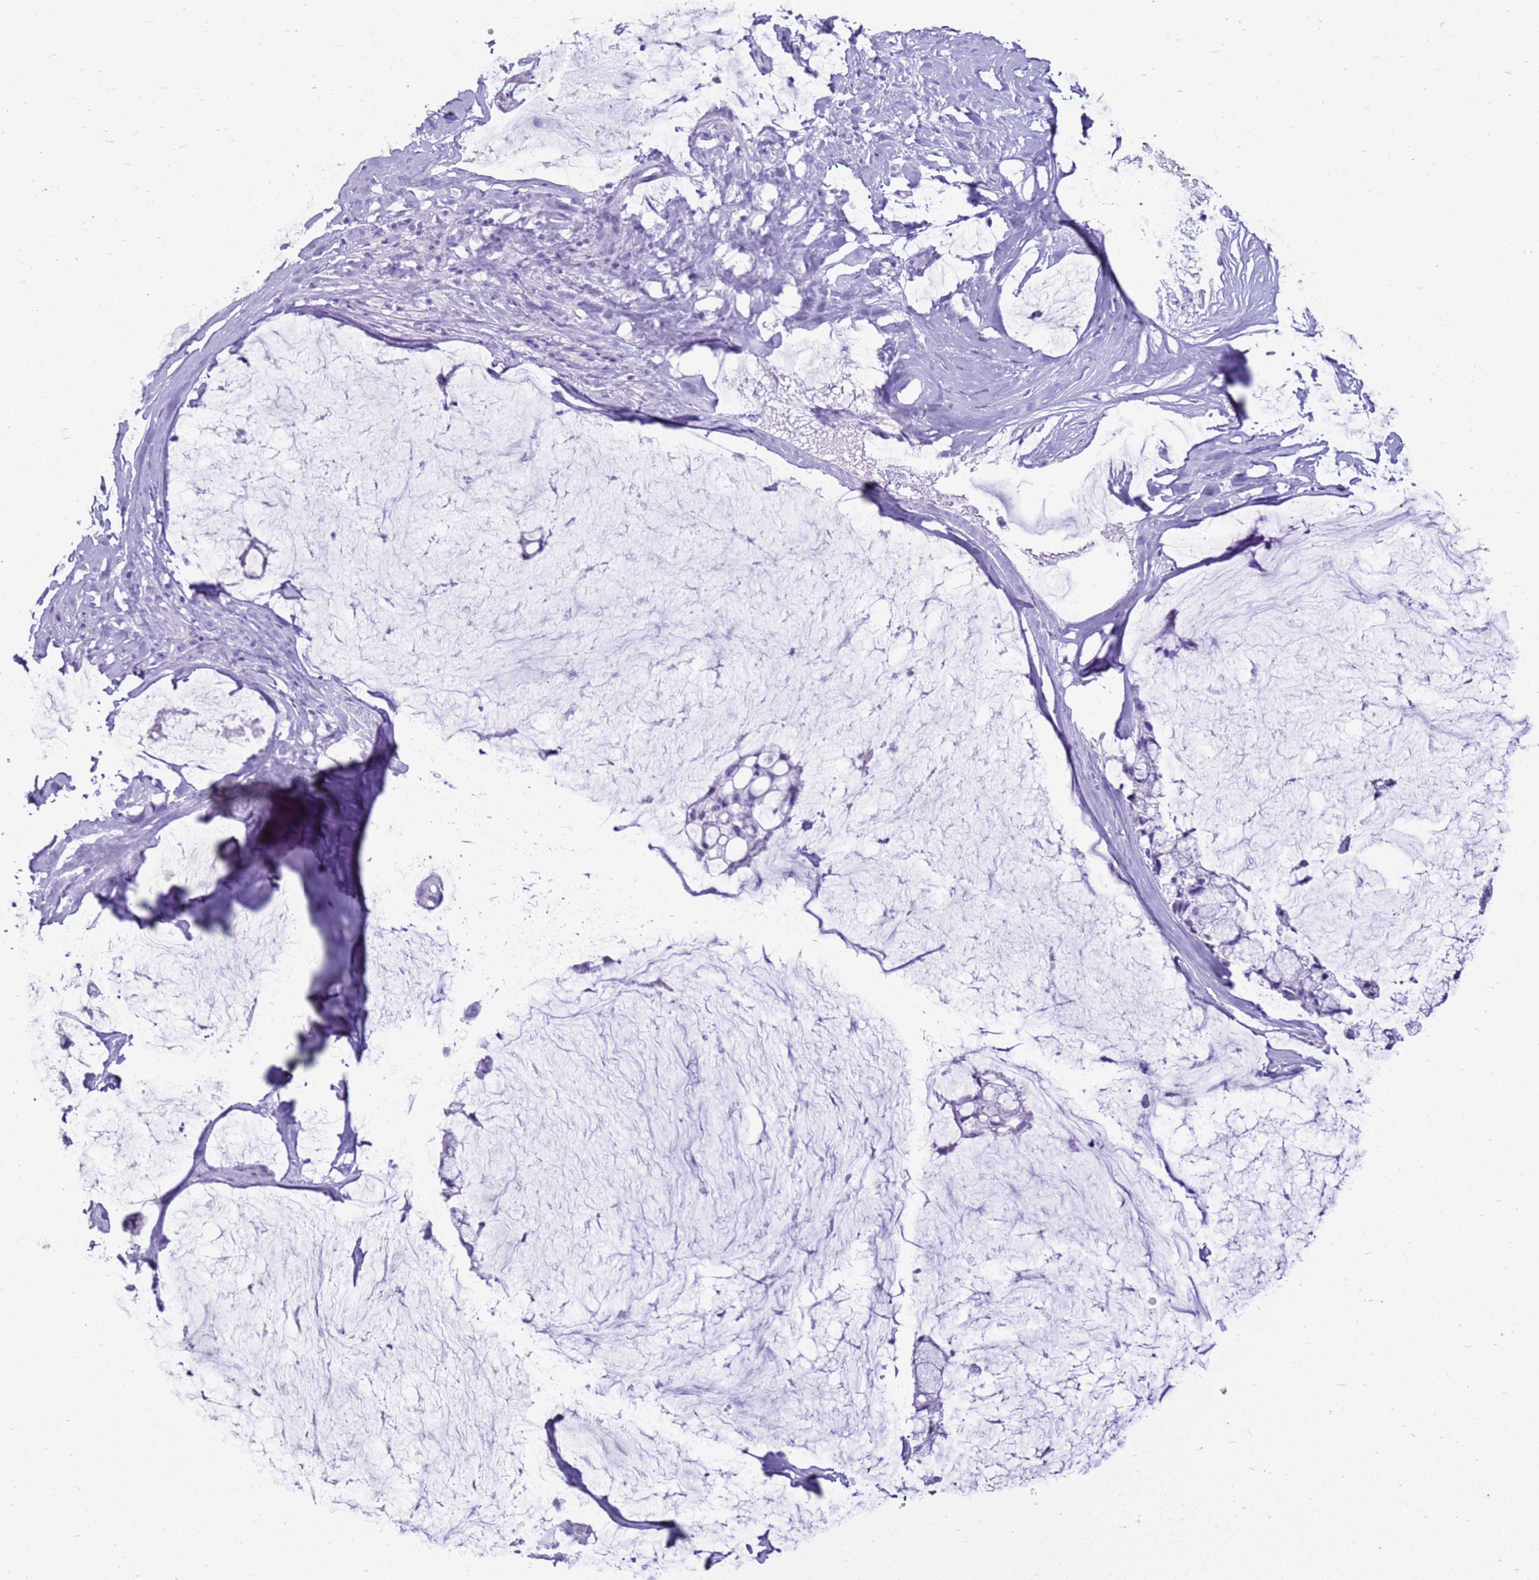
{"staining": {"intensity": "negative", "quantity": "none", "location": "none"}, "tissue": "ovarian cancer", "cell_type": "Tumor cells", "image_type": "cancer", "snomed": [{"axis": "morphology", "description": "Cystadenocarcinoma, mucinous, NOS"}, {"axis": "topography", "description": "Ovary"}], "caption": "Immunohistochemistry of ovarian mucinous cystadenocarcinoma exhibits no expression in tumor cells.", "gene": "CA8", "patient": {"sex": "female", "age": 39}}